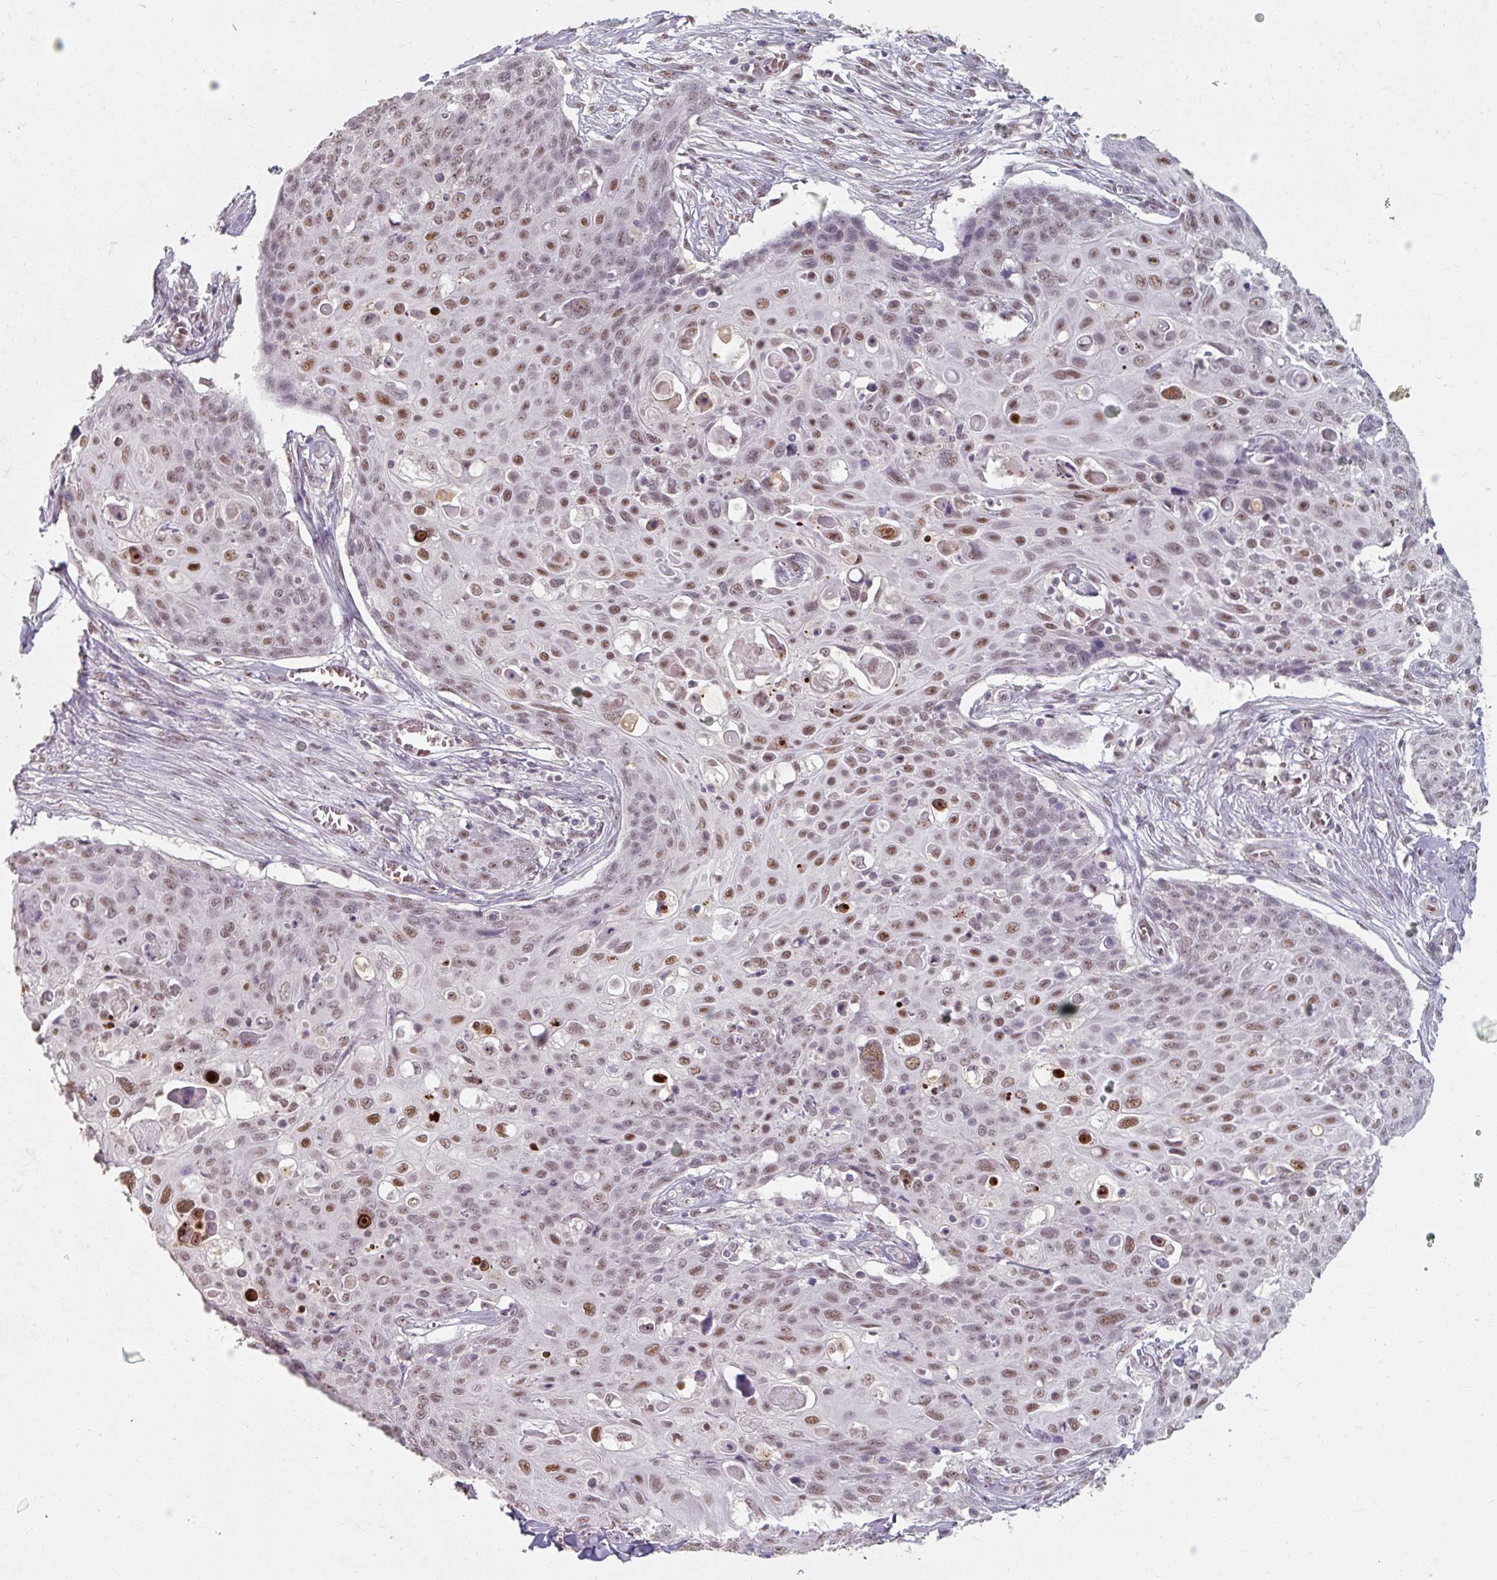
{"staining": {"intensity": "moderate", "quantity": ">75%", "location": "nuclear"}, "tissue": "skin cancer", "cell_type": "Tumor cells", "image_type": "cancer", "snomed": [{"axis": "morphology", "description": "Squamous cell carcinoma, NOS"}, {"axis": "topography", "description": "Skin"}, {"axis": "topography", "description": "Vulva"}], "caption": "Protein positivity by IHC exhibits moderate nuclear positivity in about >75% of tumor cells in skin cancer (squamous cell carcinoma).", "gene": "ZFTRAF1", "patient": {"sex": "female", "age": 85}}